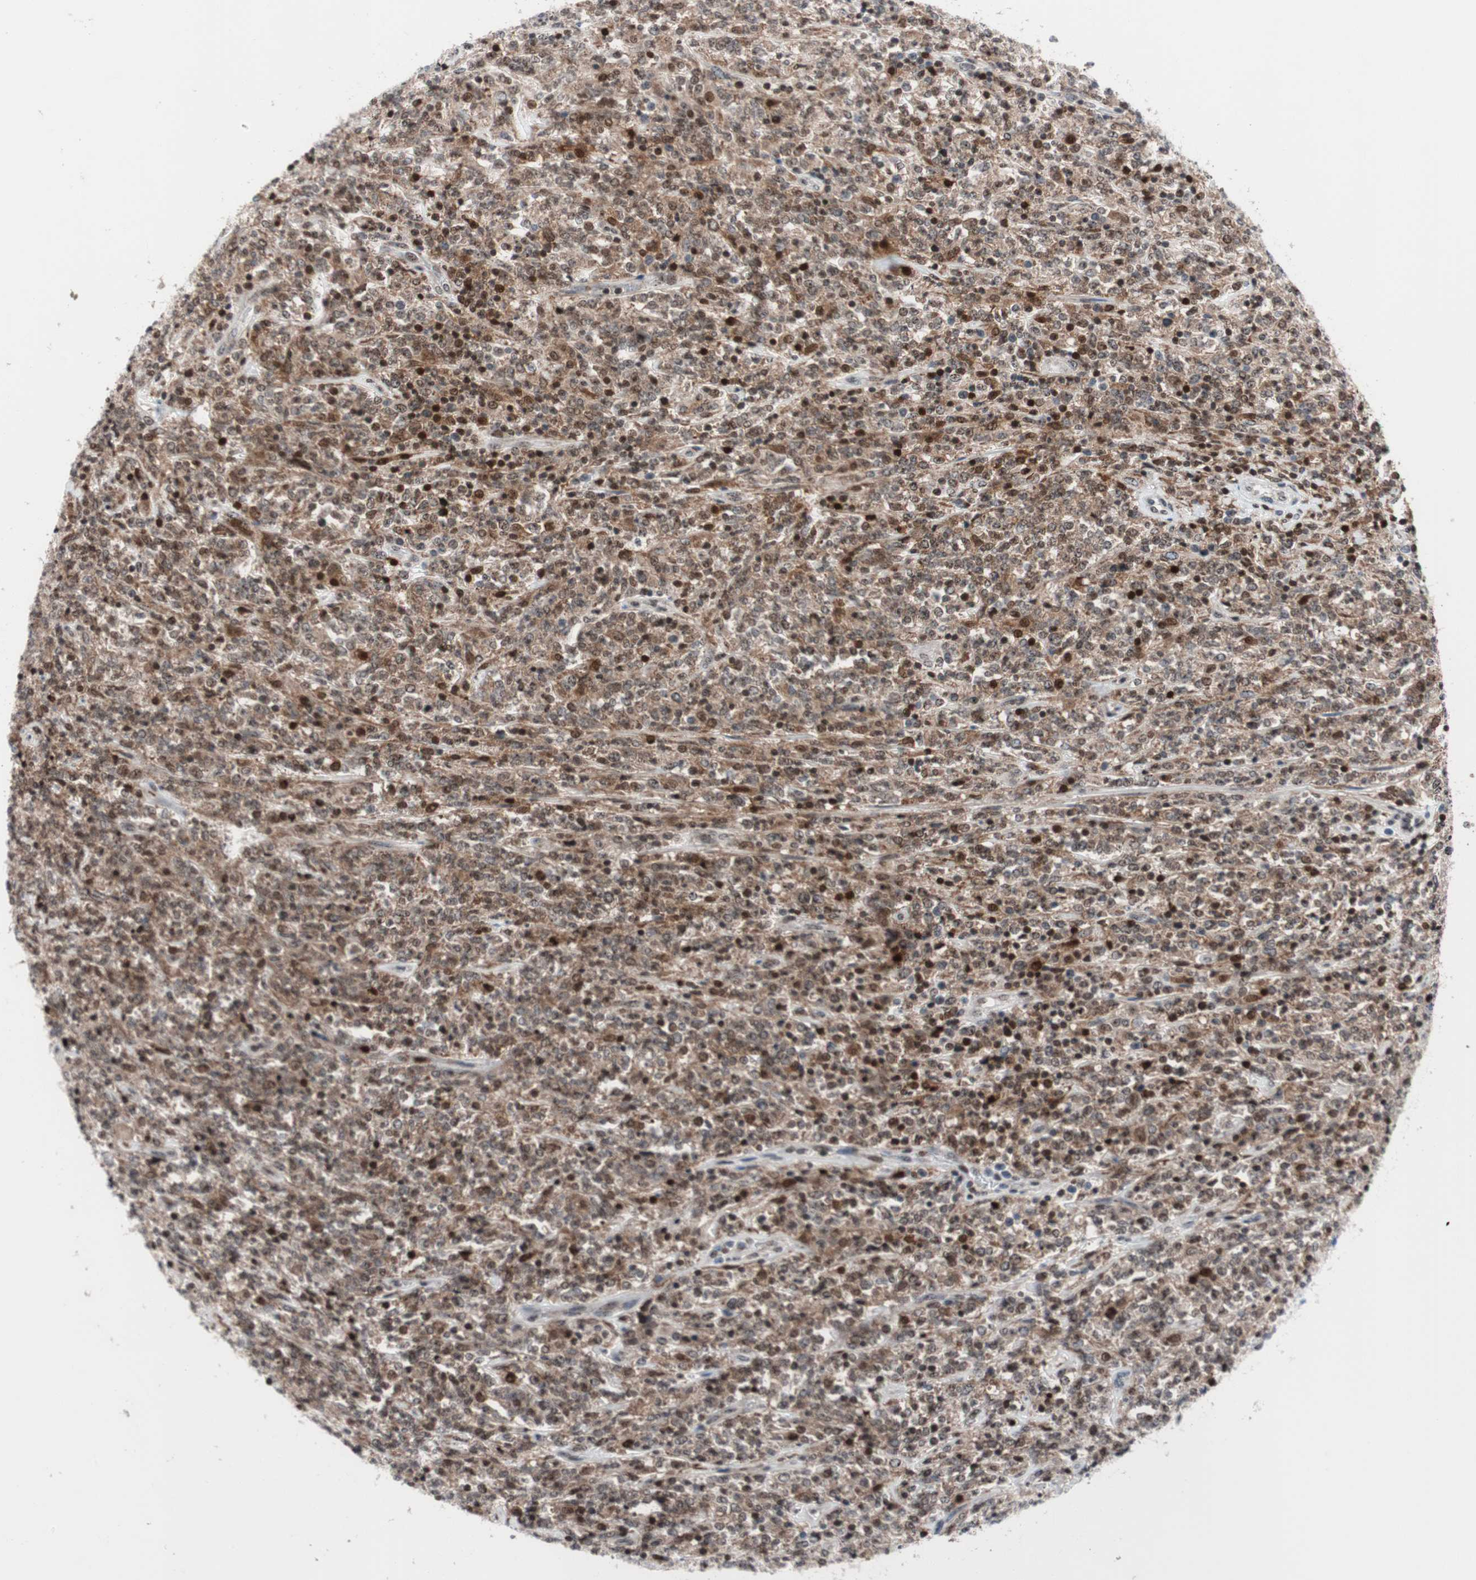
{"staining": {"intensity": "strong", "quantity": "25%-75%", "location": "cytoplasmic/membranous,nuclear"}, "tissue": "lymphoma", "cell_type": "Tumor cells", "image_type": "cancer", "snomed": [{"axis": "morphology", "description": "Malignant lymphoma, non-Hodgkin's type, High grade"}, {"axis": "topography", "description": "Soft tissue"}], "caption": "Immunohistochemistry (IHC) image of neoplastic tissue: human lymphoma stained using IHC shows high levels of strong protein expression localized specifically in the cytoplasmic/membranous and nuclear of tumor cells, appearing as a cytoplasmic/membranous and nuclear brown color.", "gene": "RGS10", "patient": {"sex": "male", "age": 18}}